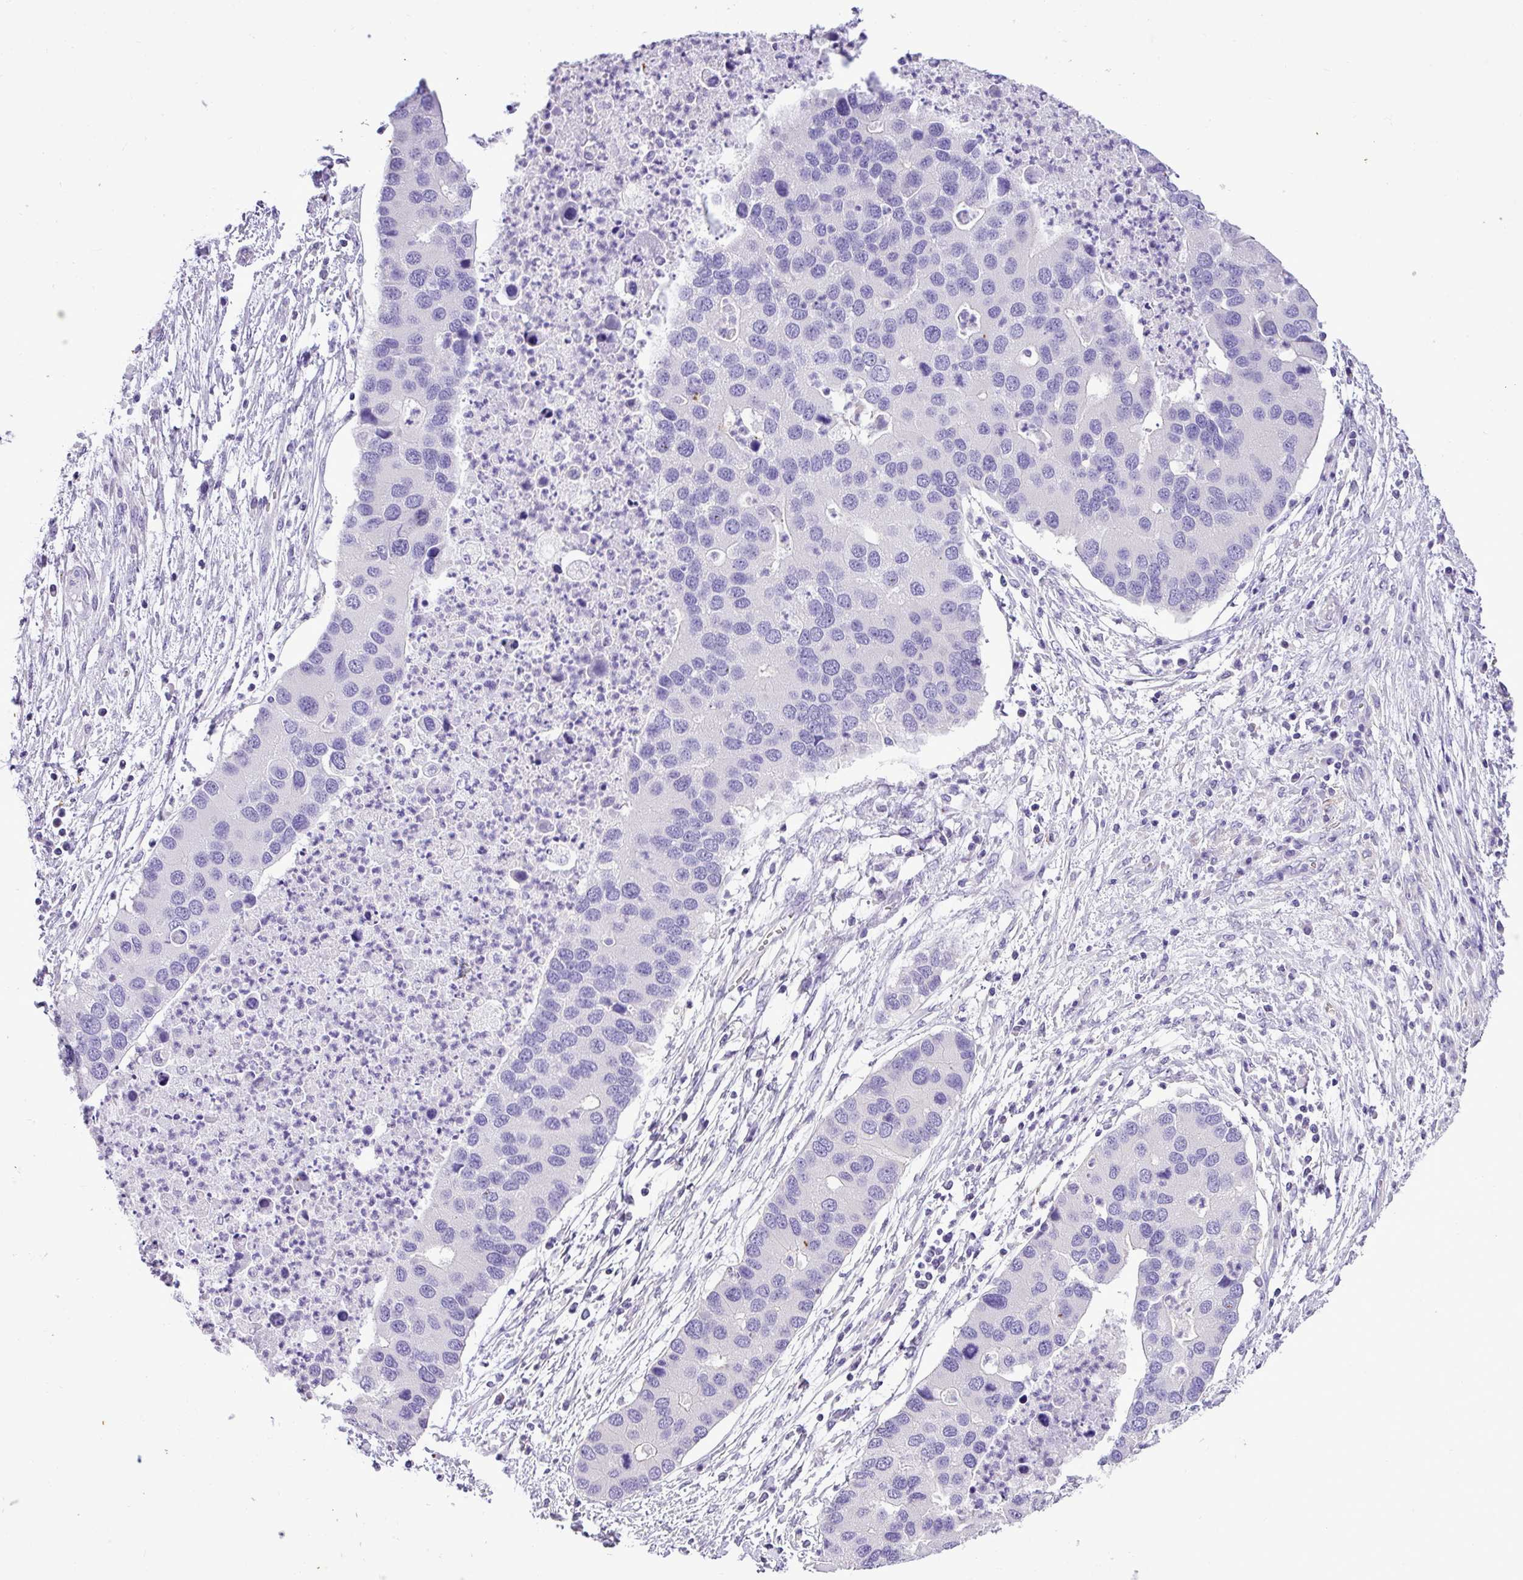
{"staining": {"intensity": "negative", "quantity": "none", "location": "none"}, "tissue": "lung cancer", "cell_type": "Tumor cells", "image_type": "cancer", "snomed": [{"axis": "morphology", "description": "Aneuploidy"}, {"axis": "morphology", "description": "Adenocarcinoma, NOS"}, {"axis": "topography", "description": "Lymph node"}, {"axis": "topography", "description": "Lung"}], "caption": "There is no significant expression in tumor cells of lung adenocarcinoma.", "gene": "ZNF334", "patient": {"sex": "female", "age": 74}}